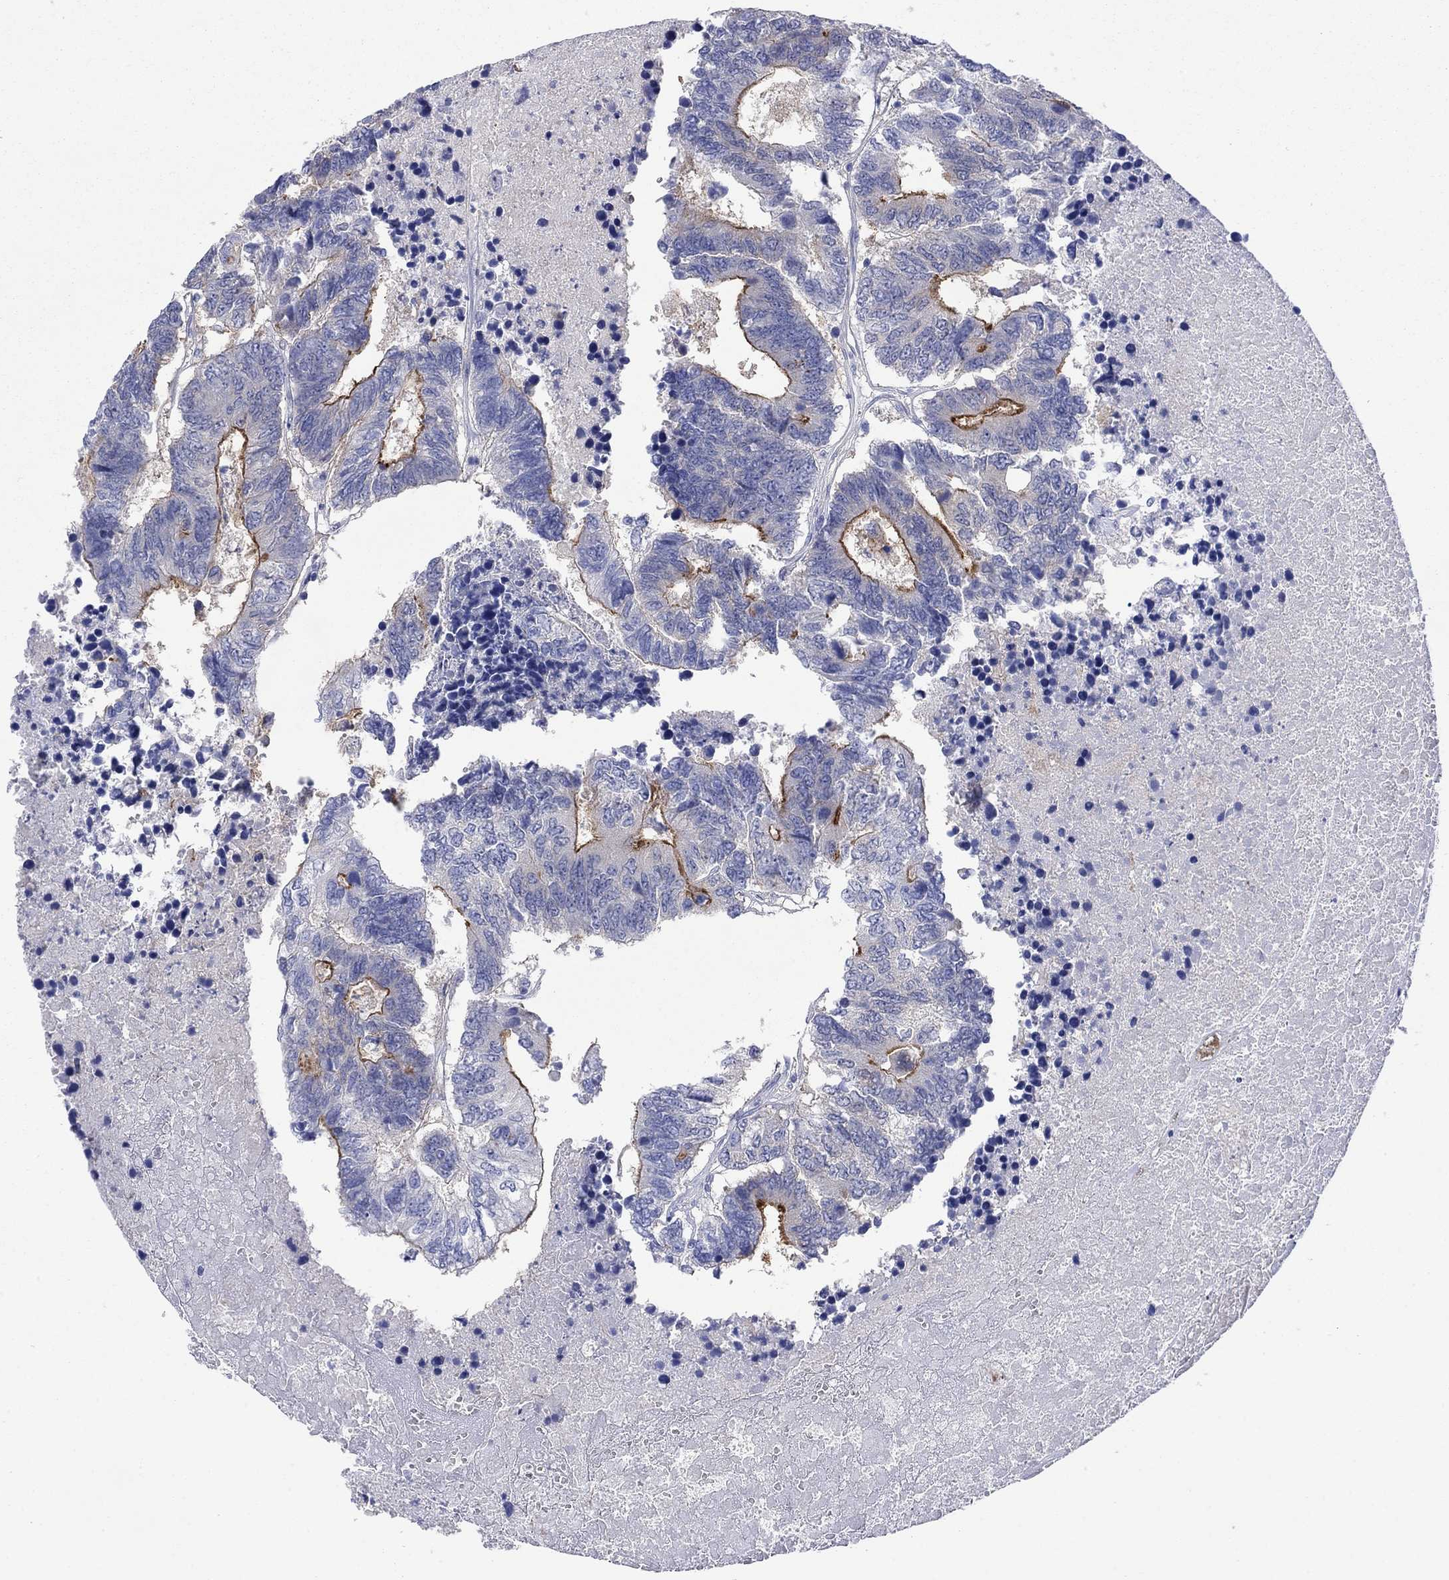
{"staining": {"intensity": "strong", "quantity": "<25%", "location": "cytoplasmic/membranous"}, "tissue": "colorectal cancer", "cell_type": "Tumor cells", "image_type": "cancer", "snomed": [{"axis": "morphology", "description": "Adenocarcinoma, NOS"}, {"axis": "topography", "description": "Colon"}], "caption": "This is a photomicrograph of immunohistochemistry staining of colorectal cancer (adenocarcinoma), which shows strong expression in the cytoplasmic/membranous of tumor cells.", "gene": "TPRN", "patient": {"sex": "female", "age": 48}}